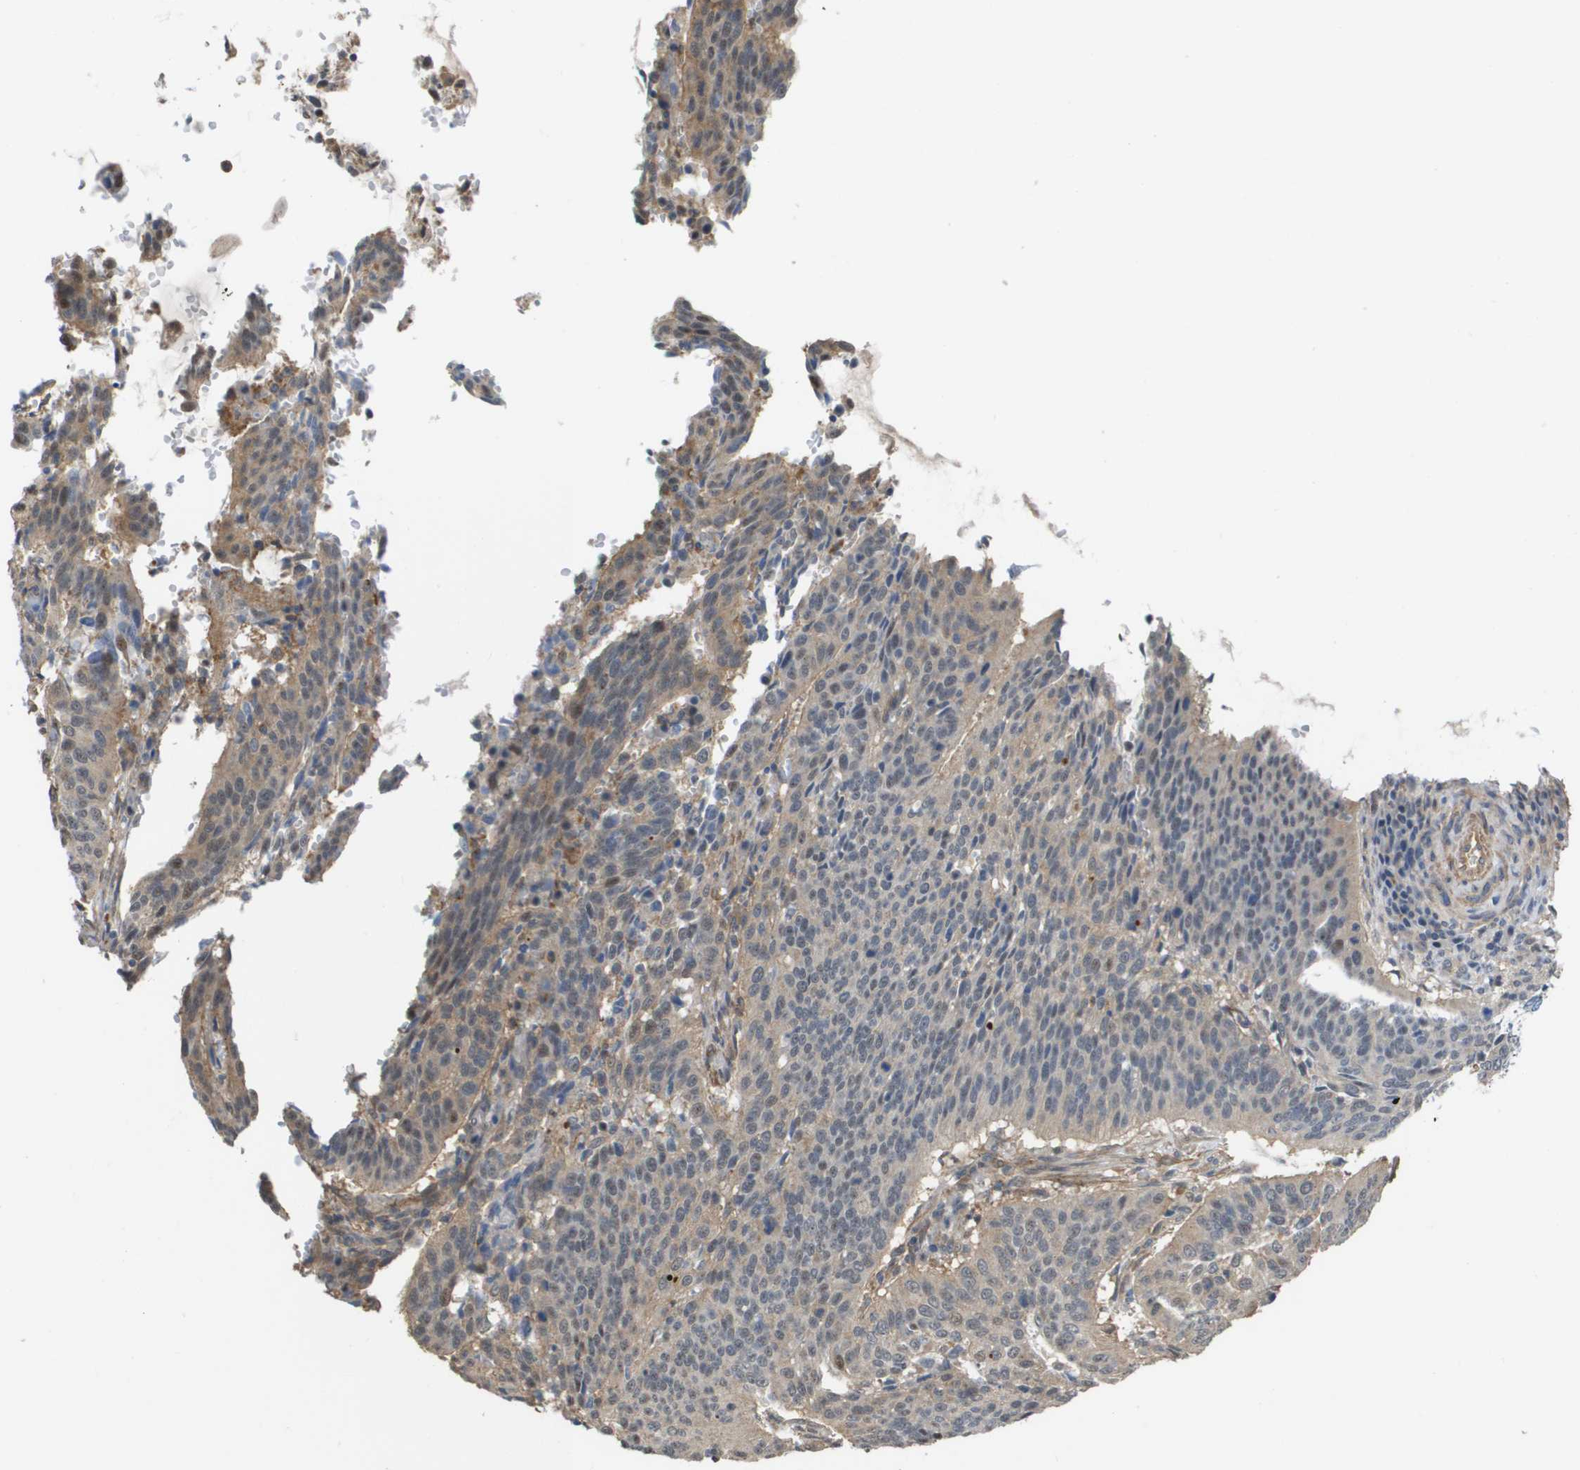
{"staining": {"intensity": "weak", "quantity": ">75%", "location": "cytoplasmic/membranous,nuclear"}, "tissue": "cervical cancer", "cell_type": "Tumor cells", "image_type": "cancer", "snomed": [{"axis": "morphology", "description": "Normal tissue, NOS"}, {"axis": "morphology", "description": "Squamous cell carcinoma, NOS"}, {"axis": "topography", "description": "Cervix"}], "caption": "Weak cytoplasmic/membranous and nuclear positivity is identified in approximately >75% of tumor cells in cervical cancer (squamous cell carcinoma).", "gene": "RNF112", "patient": {"sex": "female", "age": 39}}